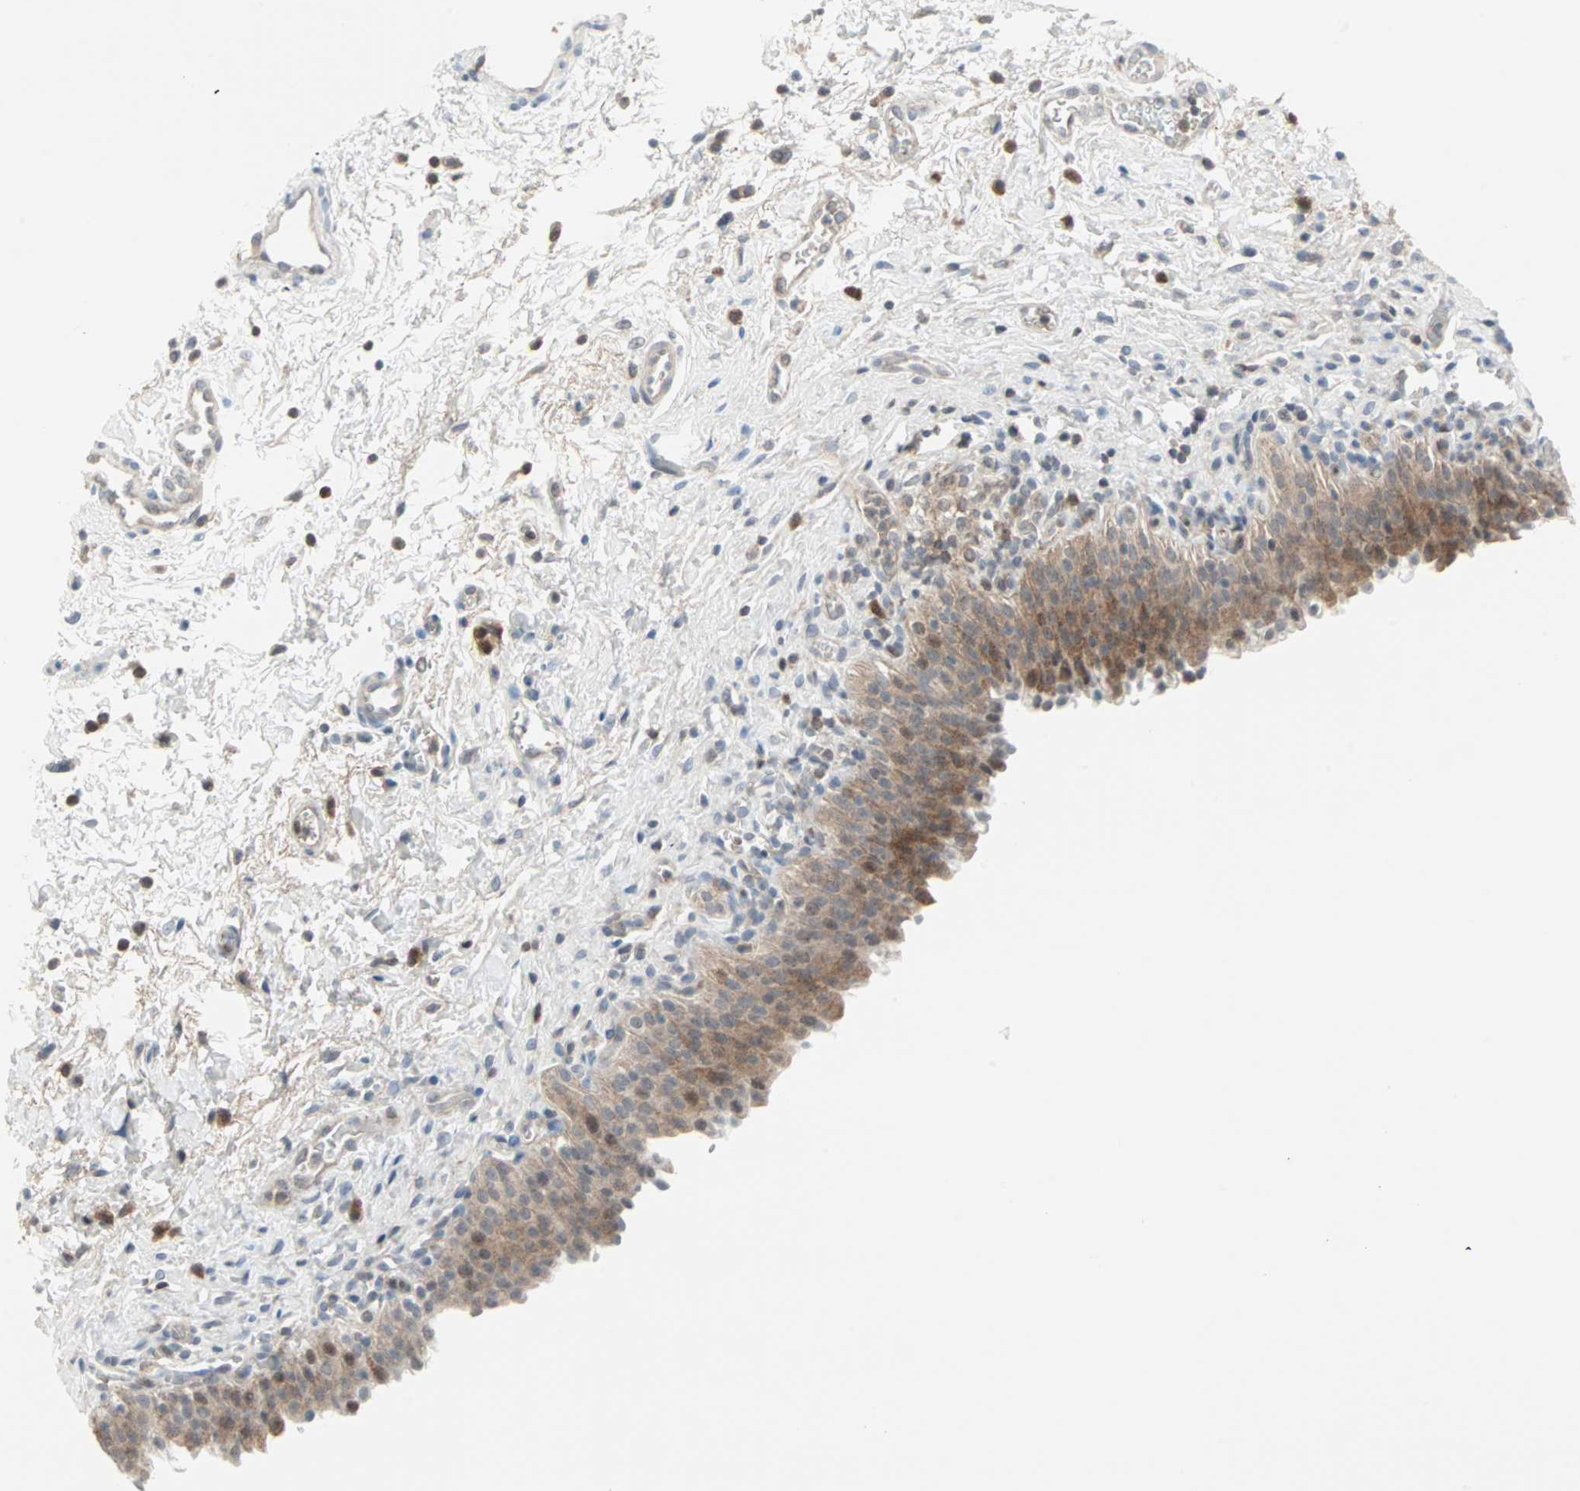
{"staining": {"intensity": "moderate", "quantity": "25%-75%", "location": "cytoplasmic/membranous,nuclear"}, "tissue": "urinary bladder", "cell_type": "Urothelial cells", "image_type": "normal", "snomed": [{"axis": "morphology", "description": "Normal tissue, NOS"}, {"axis": "topography", "description": "Urinary bladder"}], "caption": "Immunohistochemical staining of normal human urinary bladder shows moderate cytoplasmic/membranous,nuclear protein expression in about 25%-75% of urothelial cells.", "gene": "CASP3", "patient": {"sex": "male", "age": 51}}